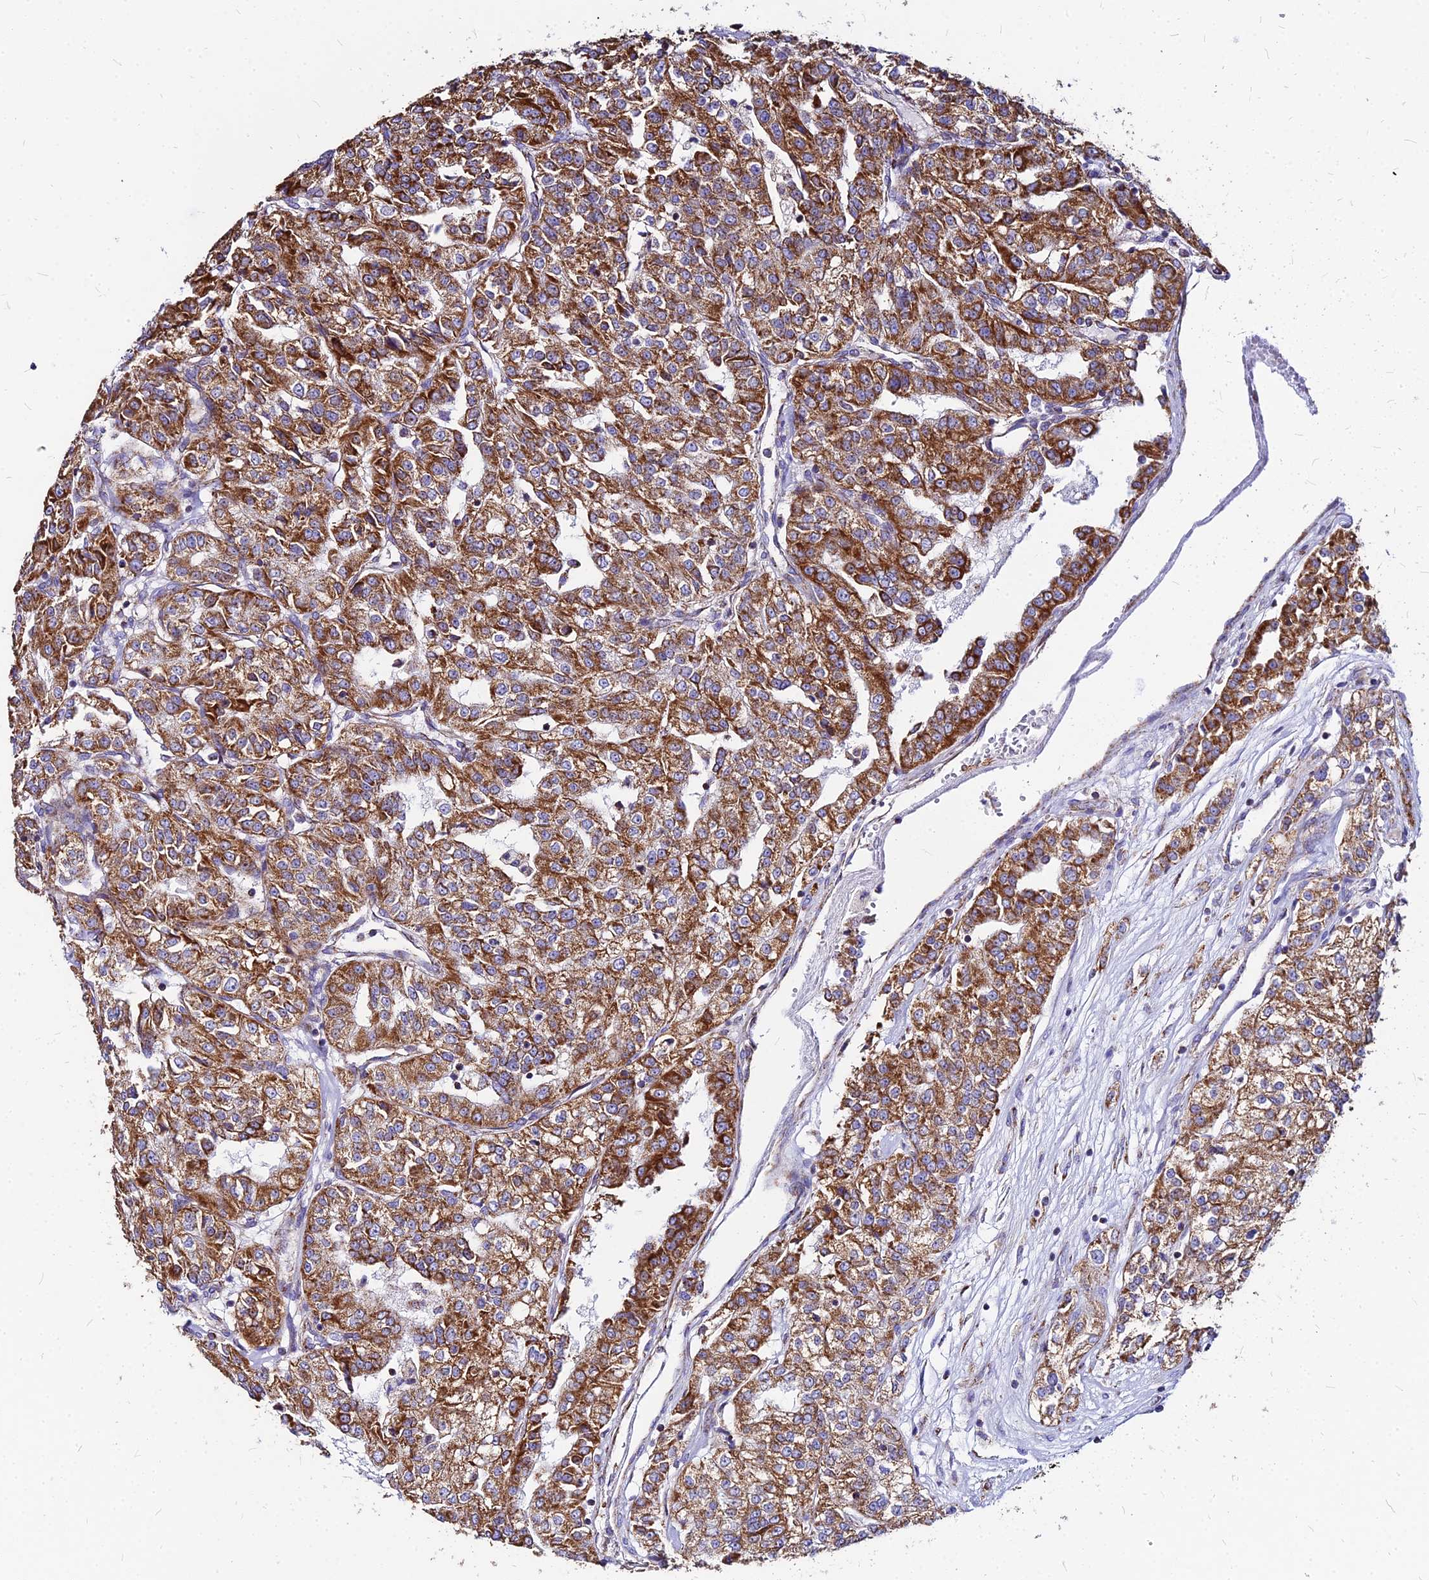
{"staining": {"intensity": "strong", "quantity": ">75%", "location": "cytoplasmic/membranous"}, "tissue": "renal cancer", "cell_type": "Tumor cells", "image_type": "cancer", "snomed": [{"axis": "morphology", "description": "Adenocarcinoma, NOS"}, {"axis": "topography", "description": "Kidney"}], "caption": "Adenocarcinoma (renal) stained with IHC demonstrates strong cytoplasmic/membranous positivity in about >75% of tumor cells. The staining was performed using DAB (3,3'-diaminobenzidine), with brown indicating positive protein expression. Nuclei are stained blue with hematoxylin.", "gene": "DLD", "patient": {"sex": "female", "age": 63}}